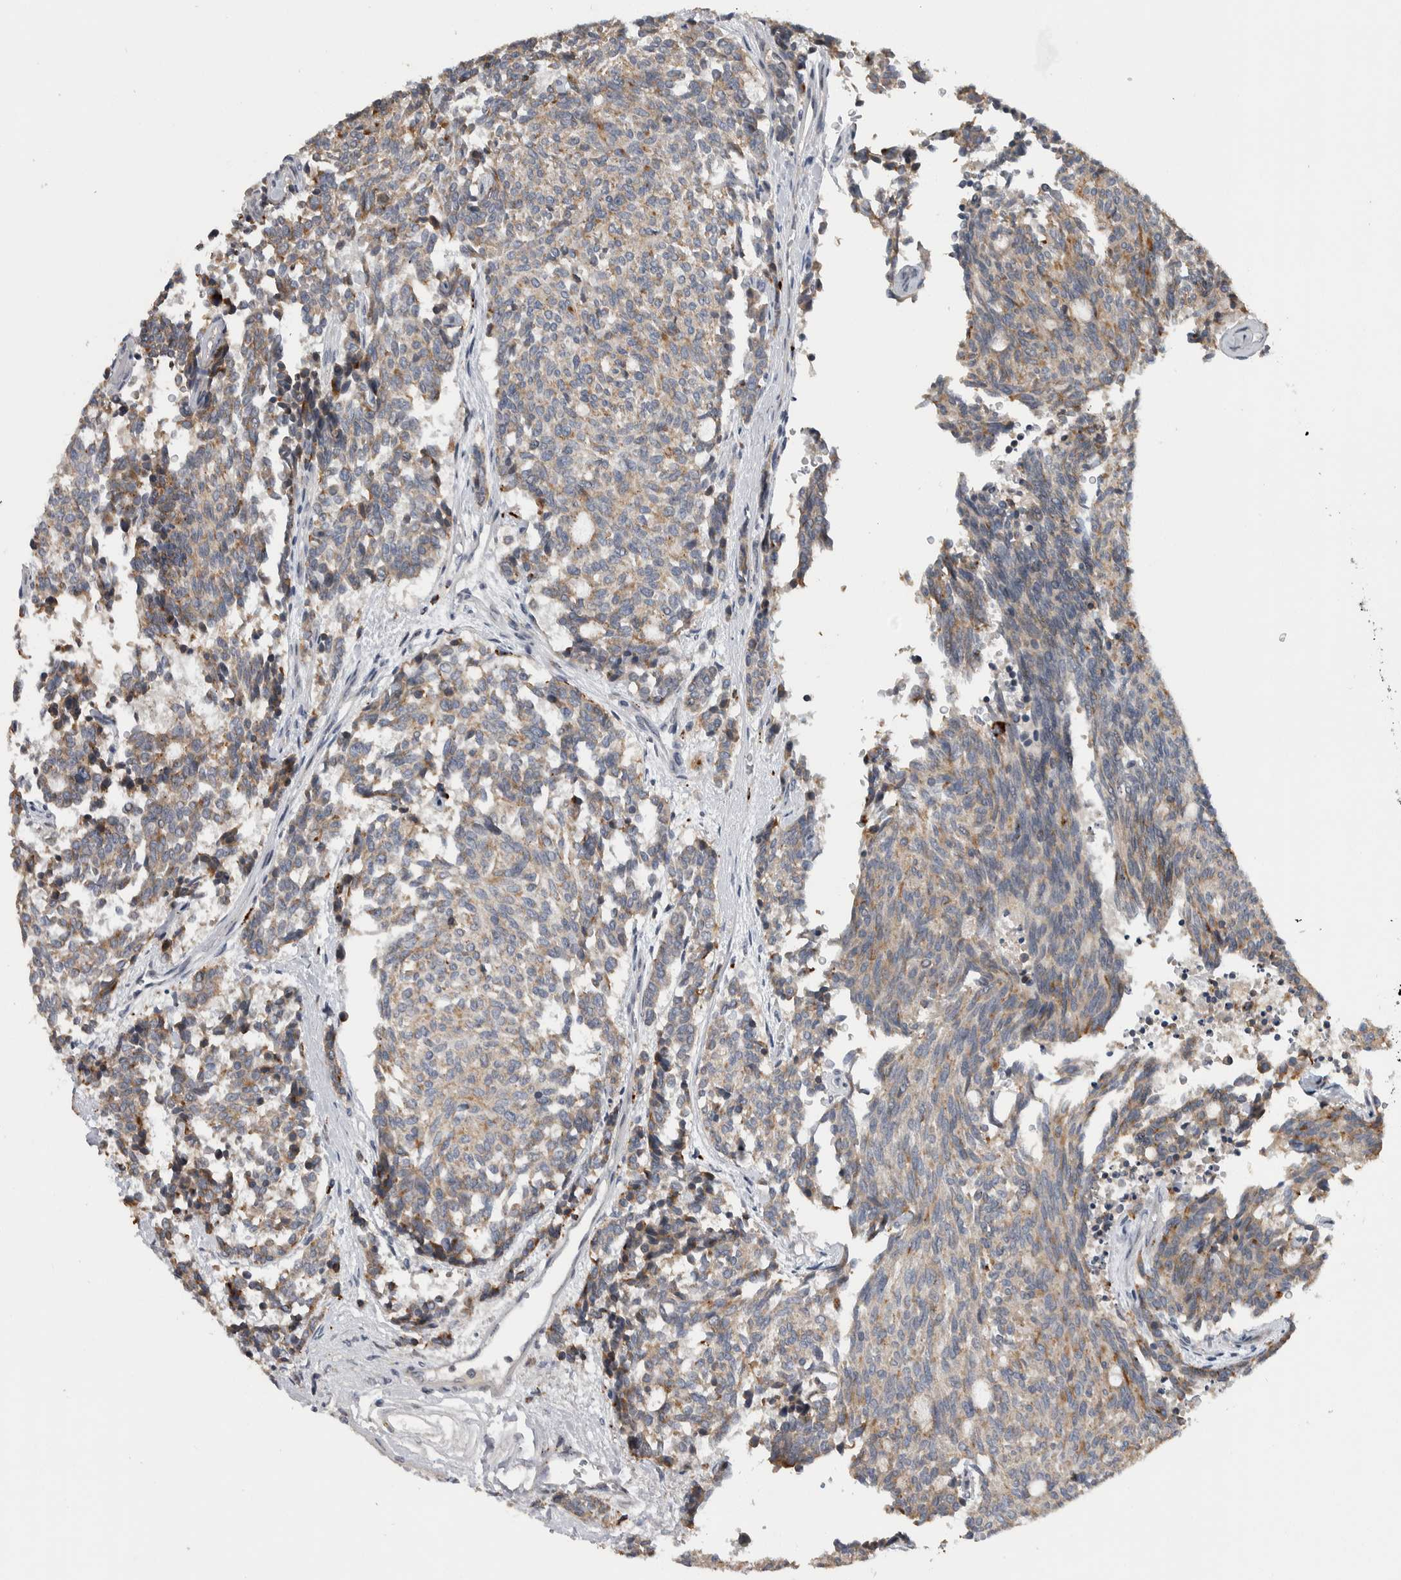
{"staining": {"intensity": "weak", "quantity": ">75%", "location": "cytoplasmic/membranous"}, "tissue": "carcinoid", "cell_type": "Tumor cells", "image_type": "cancer", "snomed": [{"axis": "morphology", "description": "Carcinoid, malignant, NOS"}, {"axis": "topography", "description": "Pancreas"}], "caption": "Immunohistochemical staining of human carcinoid displays weak cytoplasmic/membranous protein expression in approximately >75% of tumor cells.", "gene": "FAM83G", "patient": {"sex": "female", "age": 54}}